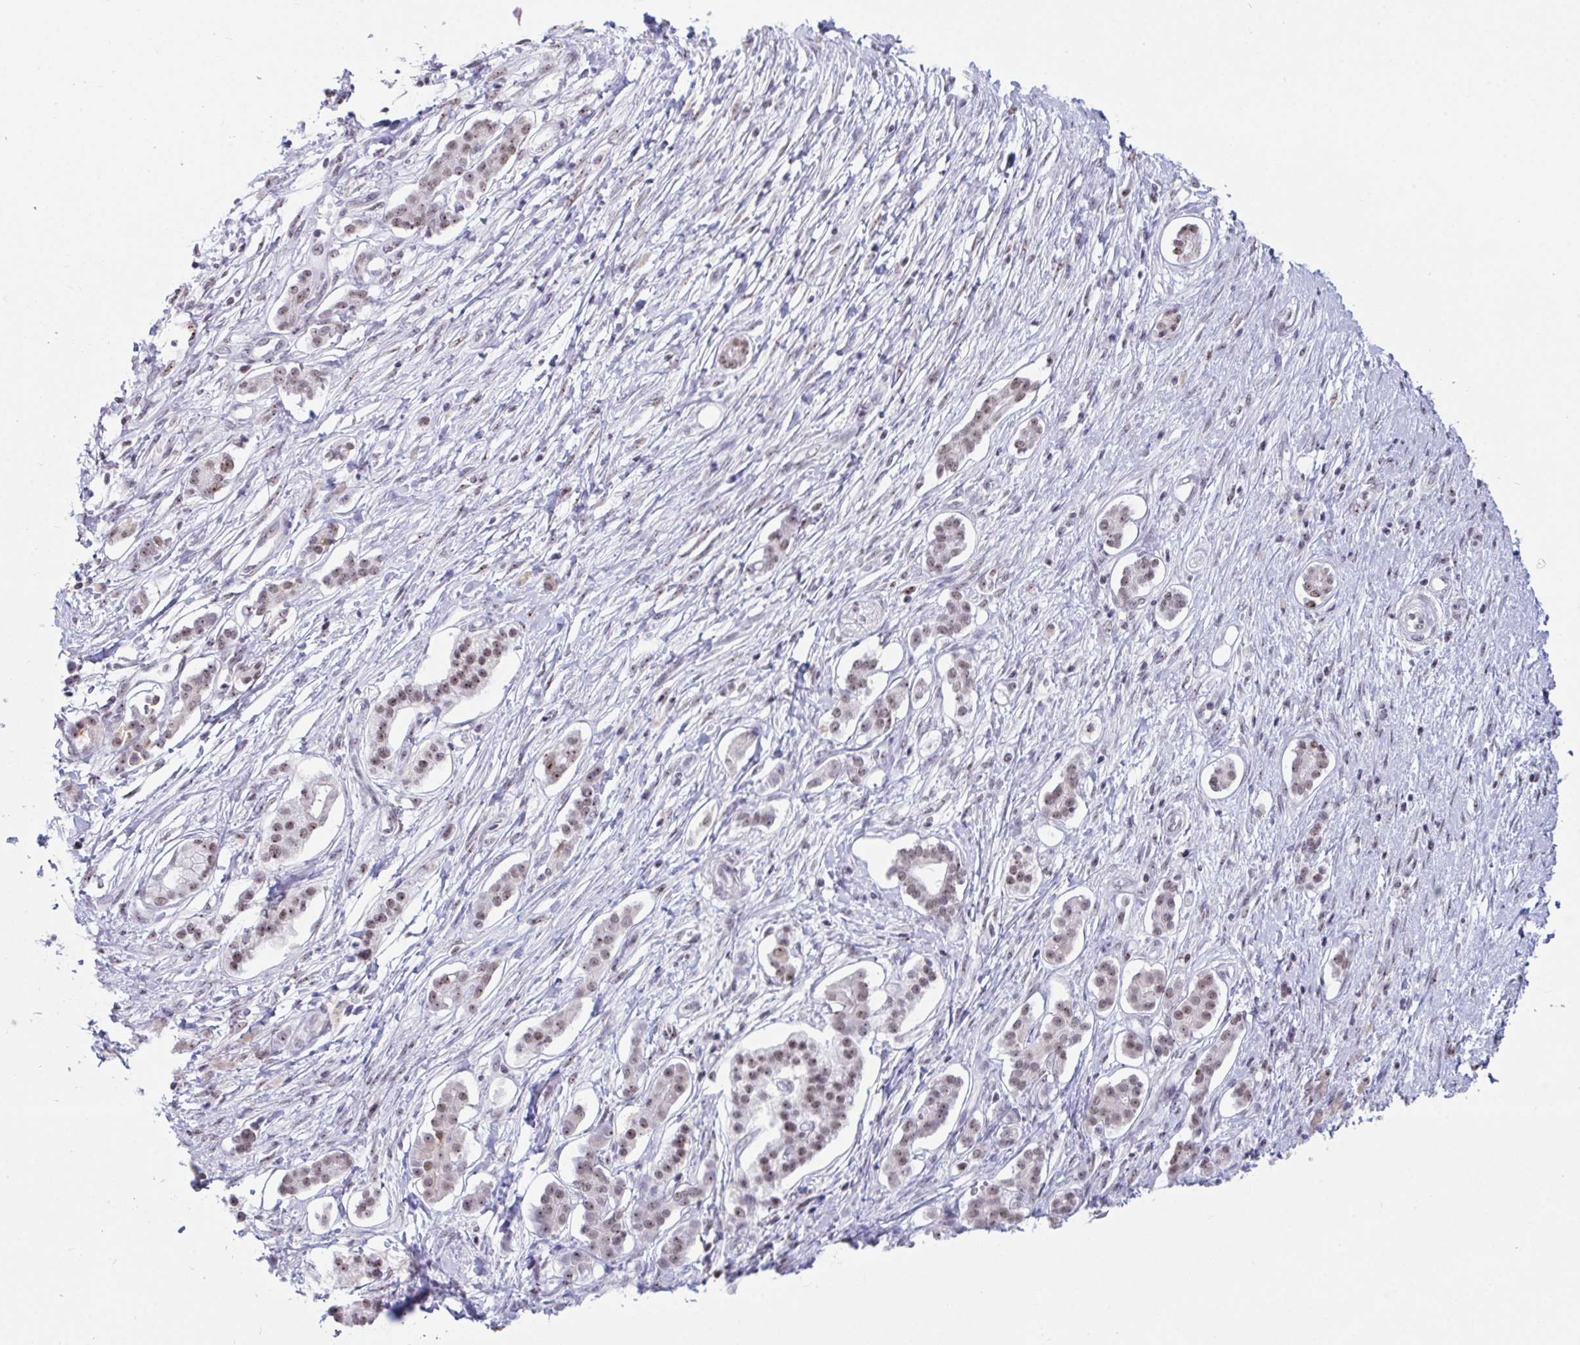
{"staining": {"intensity": "moderate", "quantity": ">75%", "location": "nuclear"}, "tissue": "pancreatic cancer", "cell_type": "Tumor cells", "image_type": "cancer", "snomed": [{"axis": "morphology", "description": "Adenocarcinoma, NOS"}, {"axis": "topography", "description": "Pancreas"}], "caption": "Human pancreatic cancer stained for a protein (brown) displays moderate nuclear positive staining in about >75% of tumor cells.", "gene": "SUPT16H", "patient": {"sex": "male", "age": 68}}